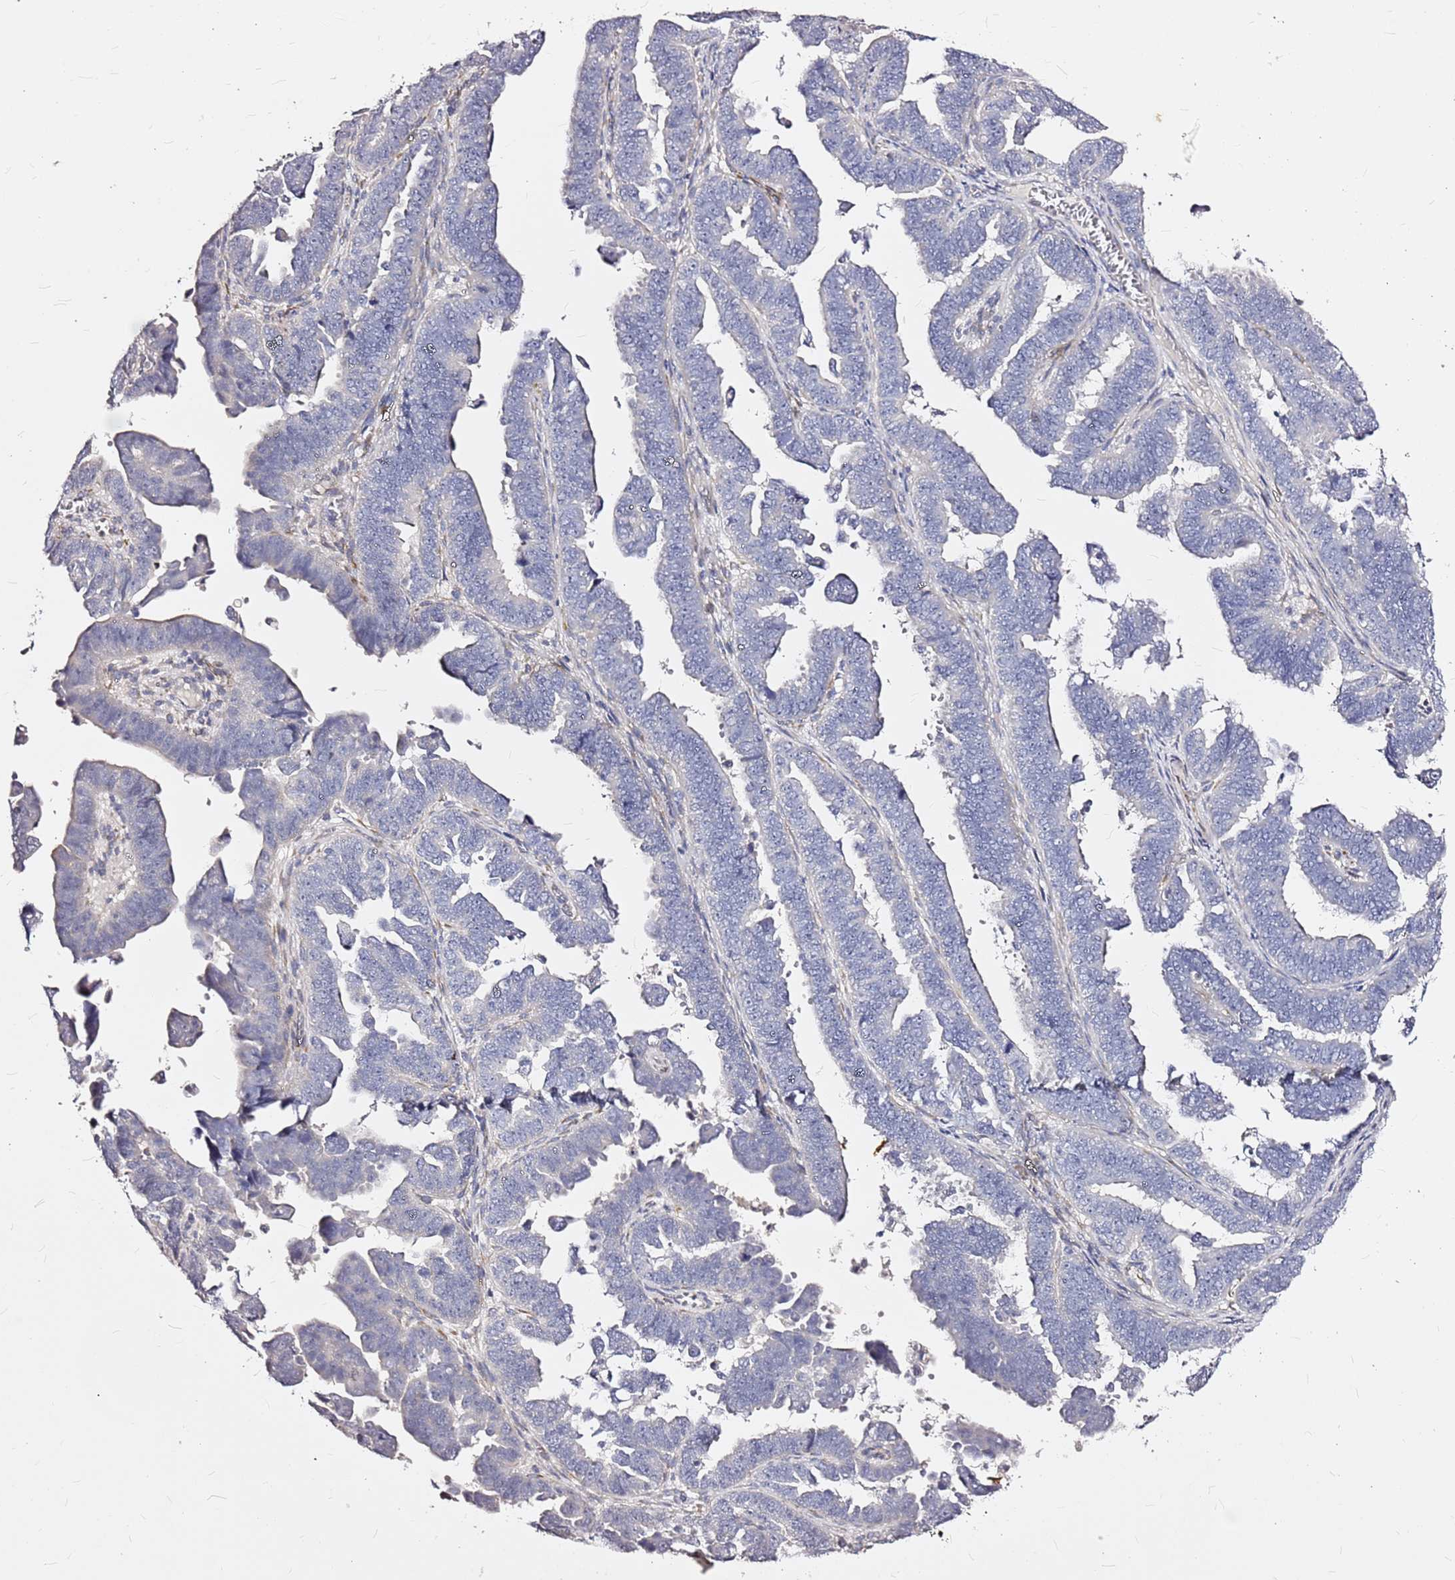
{"staining": {"intensity": "negative", "quantity": "none", "location": "none"}, "tissue": "endometrial cancer", "cell_type": "Tumor cells", "image_type": "cancer", "snomed": [{"axis": "morphology", "description": "Adenocarcinoma, NOS"}, {"axis": "topography", "description": "Endometrium"}], "caption": "This is an immunohistochemistry photomicrograph of human endometrial cancer (adenocarcinoma). There is no positivity in tumor cells.", "gene": "CASD1", "patient": {"sex": "female", "age": 75}}